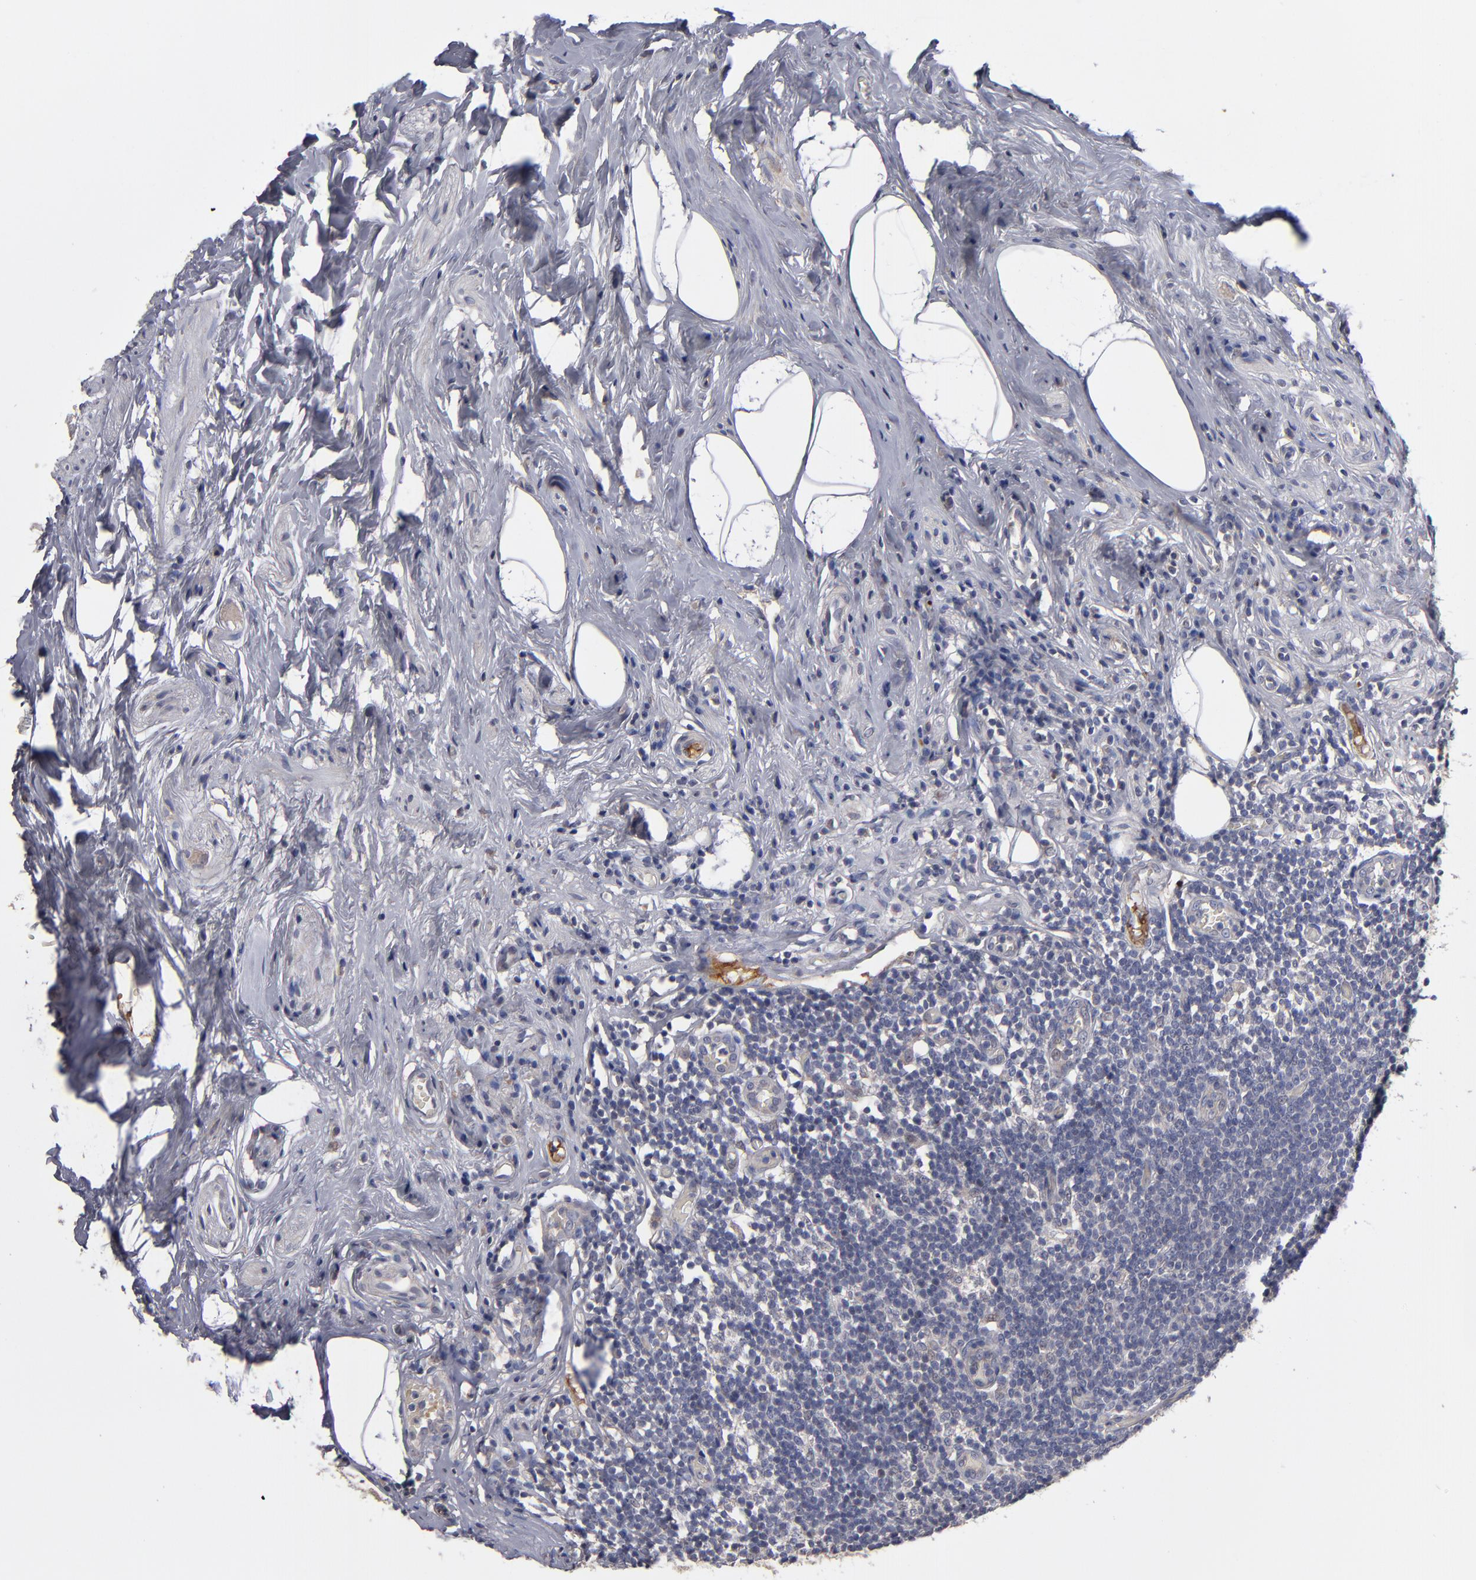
{"staining": {"intensity": "moderate", "quantity": ">75%", "location": "cytoplasmic/membranous"}, "tissue": "appendix", "cell_type": "Glandular cells", "image_type": "normal", "snomed": [{"axis": "morphology", "description": "Normal tissue, NOS"}, {"axis": "topography", "description": "Appendix"}], "caption": "Protein staining exhibits moderate cytoplasmic/membranous staining in about >75% of glandular cells in normal appendix.", "gene": "EXD2", "patient": {"sex": "male", "age": 38}}